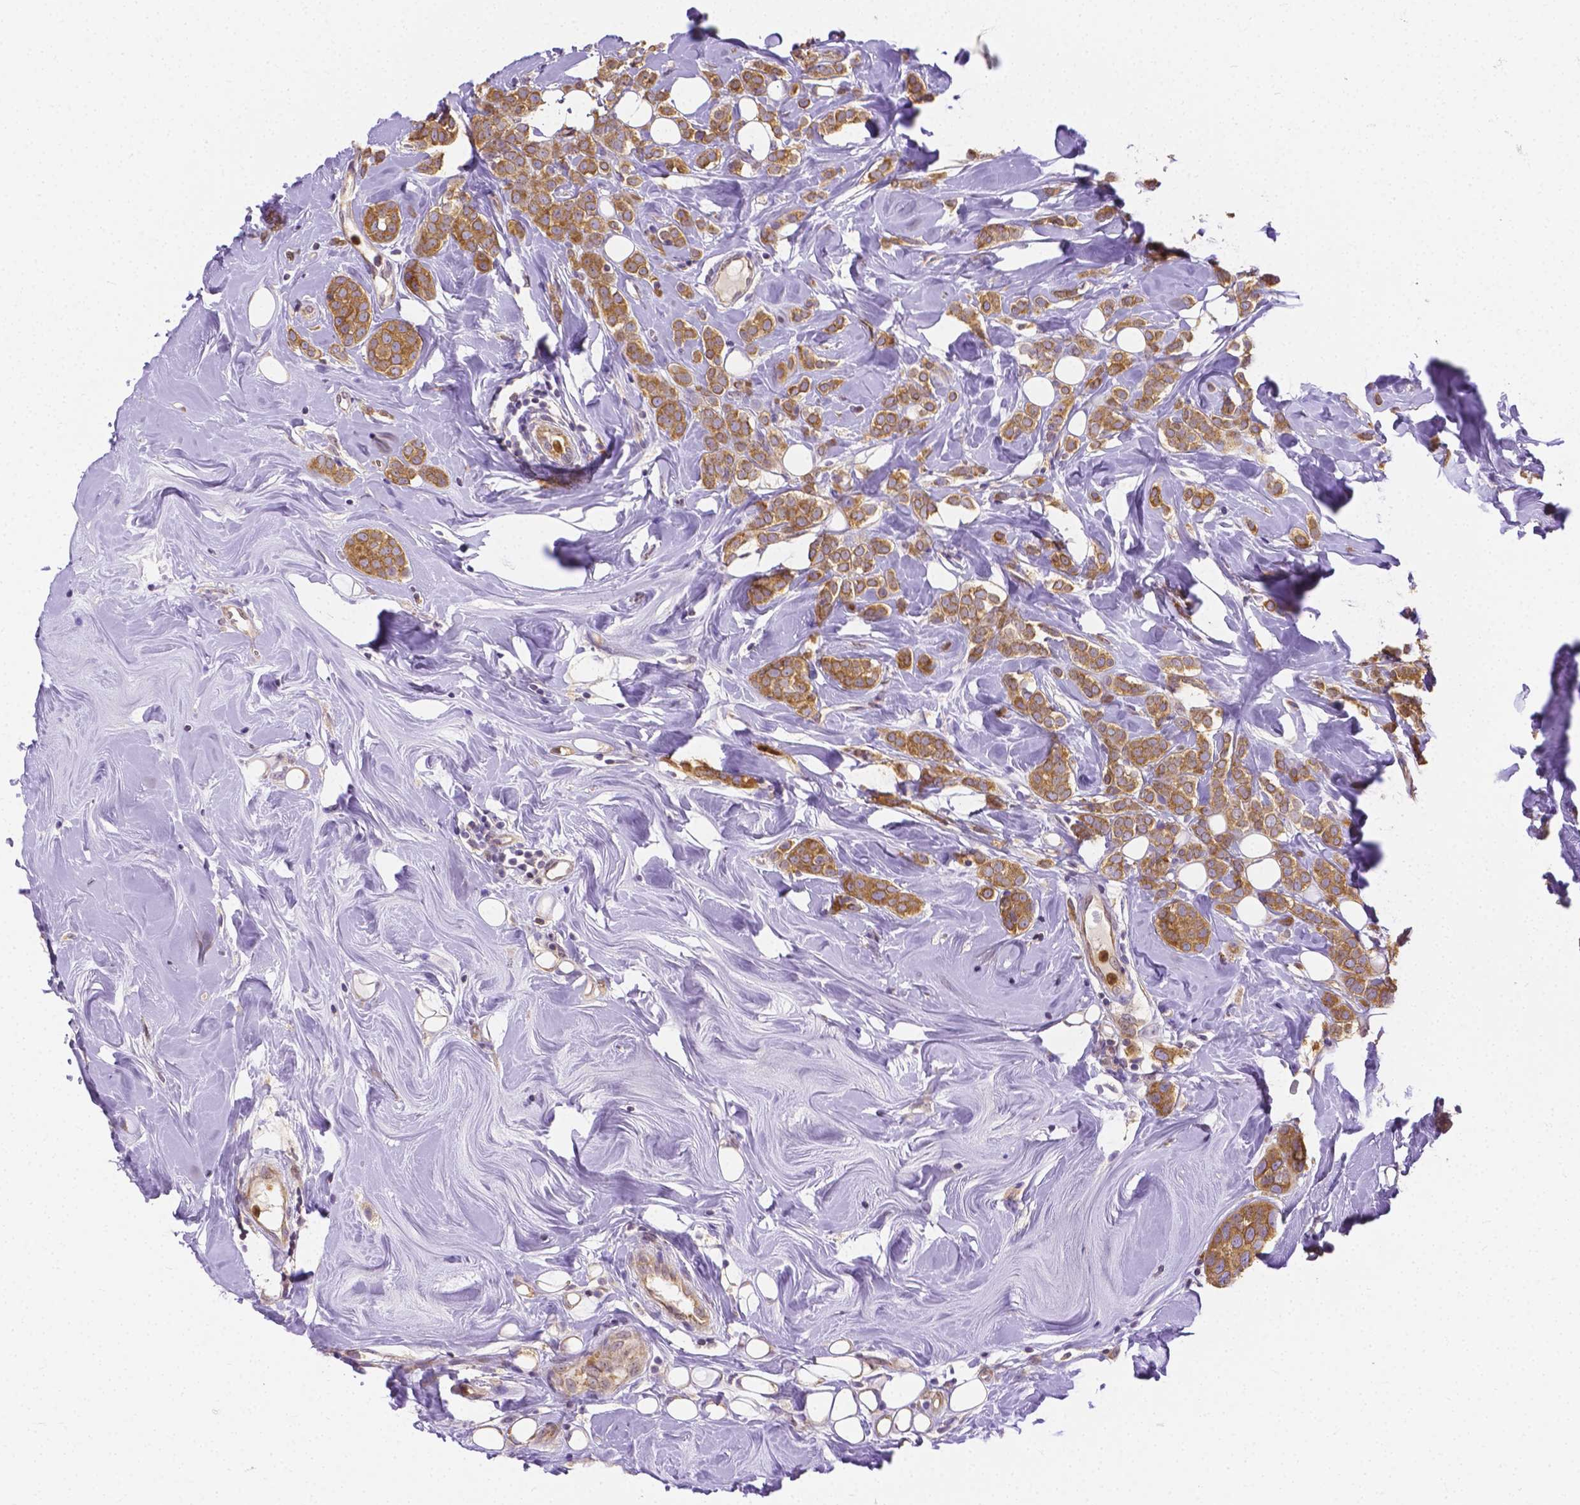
{"staining": {"intensity": "moderate", "quantity": ">75%", "location": "cytoplasmic/membranous"}, "tissue": "breast cancer", "cell_type": "Tumor cells", "image_type": "cancer", "snomed": [{"axis": "morphology", "description": "Lobular carcinoma"}, {"axis": "topography", "description": "Breast"}], "caption": "An image of human breast cancer (lobular carcinoma) stained for a protein exhibits moderate cytoplasmic/membranous brown staining in tumor cells.", "gene": "ZNRD2", "patient": {"sex": "female", "age": 49}}